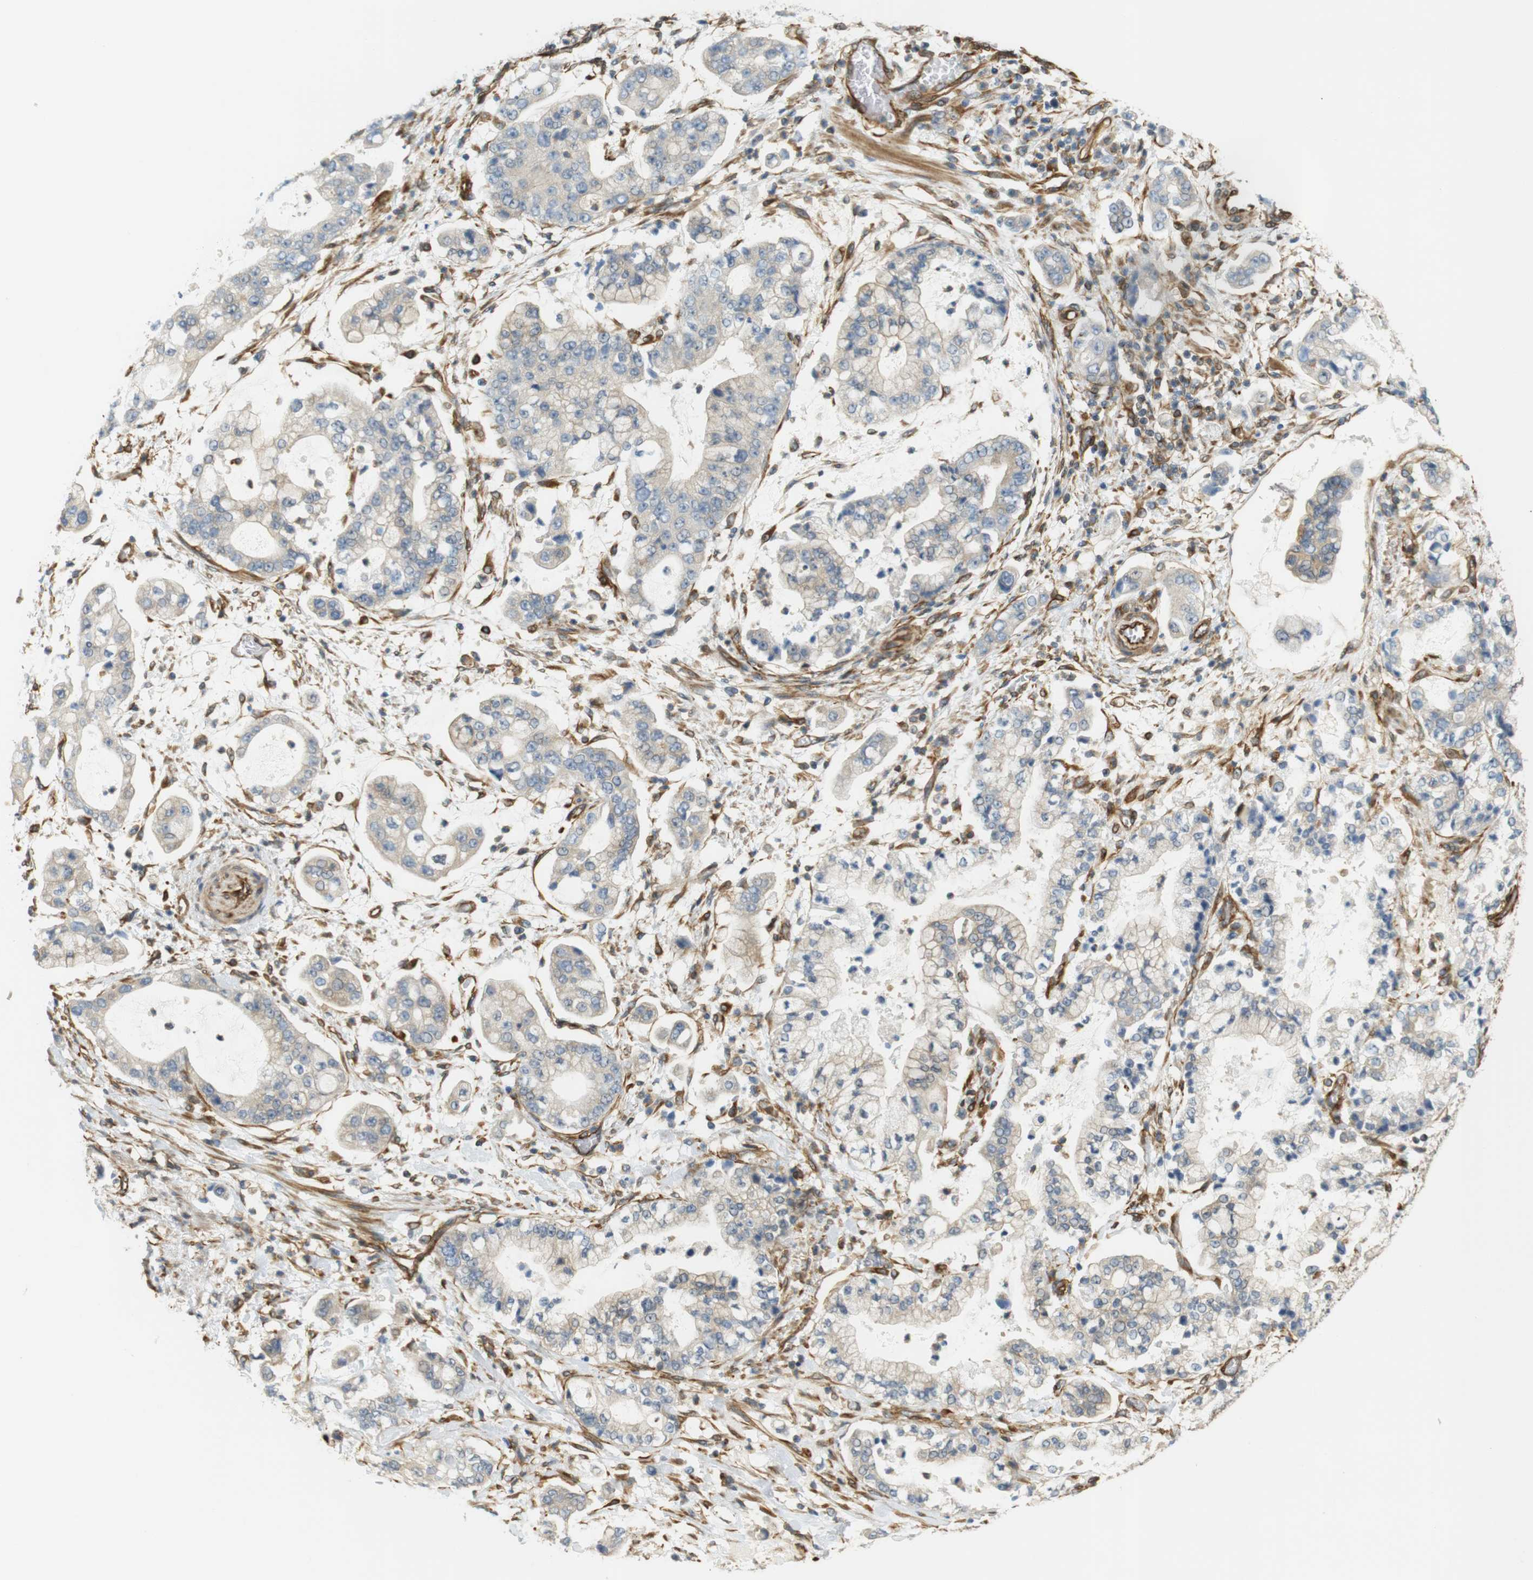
{"staining": {"intensity": "negative", "quantity": "none", "location": "none"}, "tissue": "stomach cancer", "cell_type": "Tumor cells", "image_type": "cancer", "snomed": [{"axis": "morphology", "description": "Adenocarcinoma, NOS"}, {"axis": "topography", "description": "Stomach"}], "caption": "This is a histopathology image of immunohistochemistry (IHC) staining of stomach adenocarcinoma, which shows no positivity in tumor cells.", "gene": "CYTH3", "patient": {"sex": "male", "age": 76}}